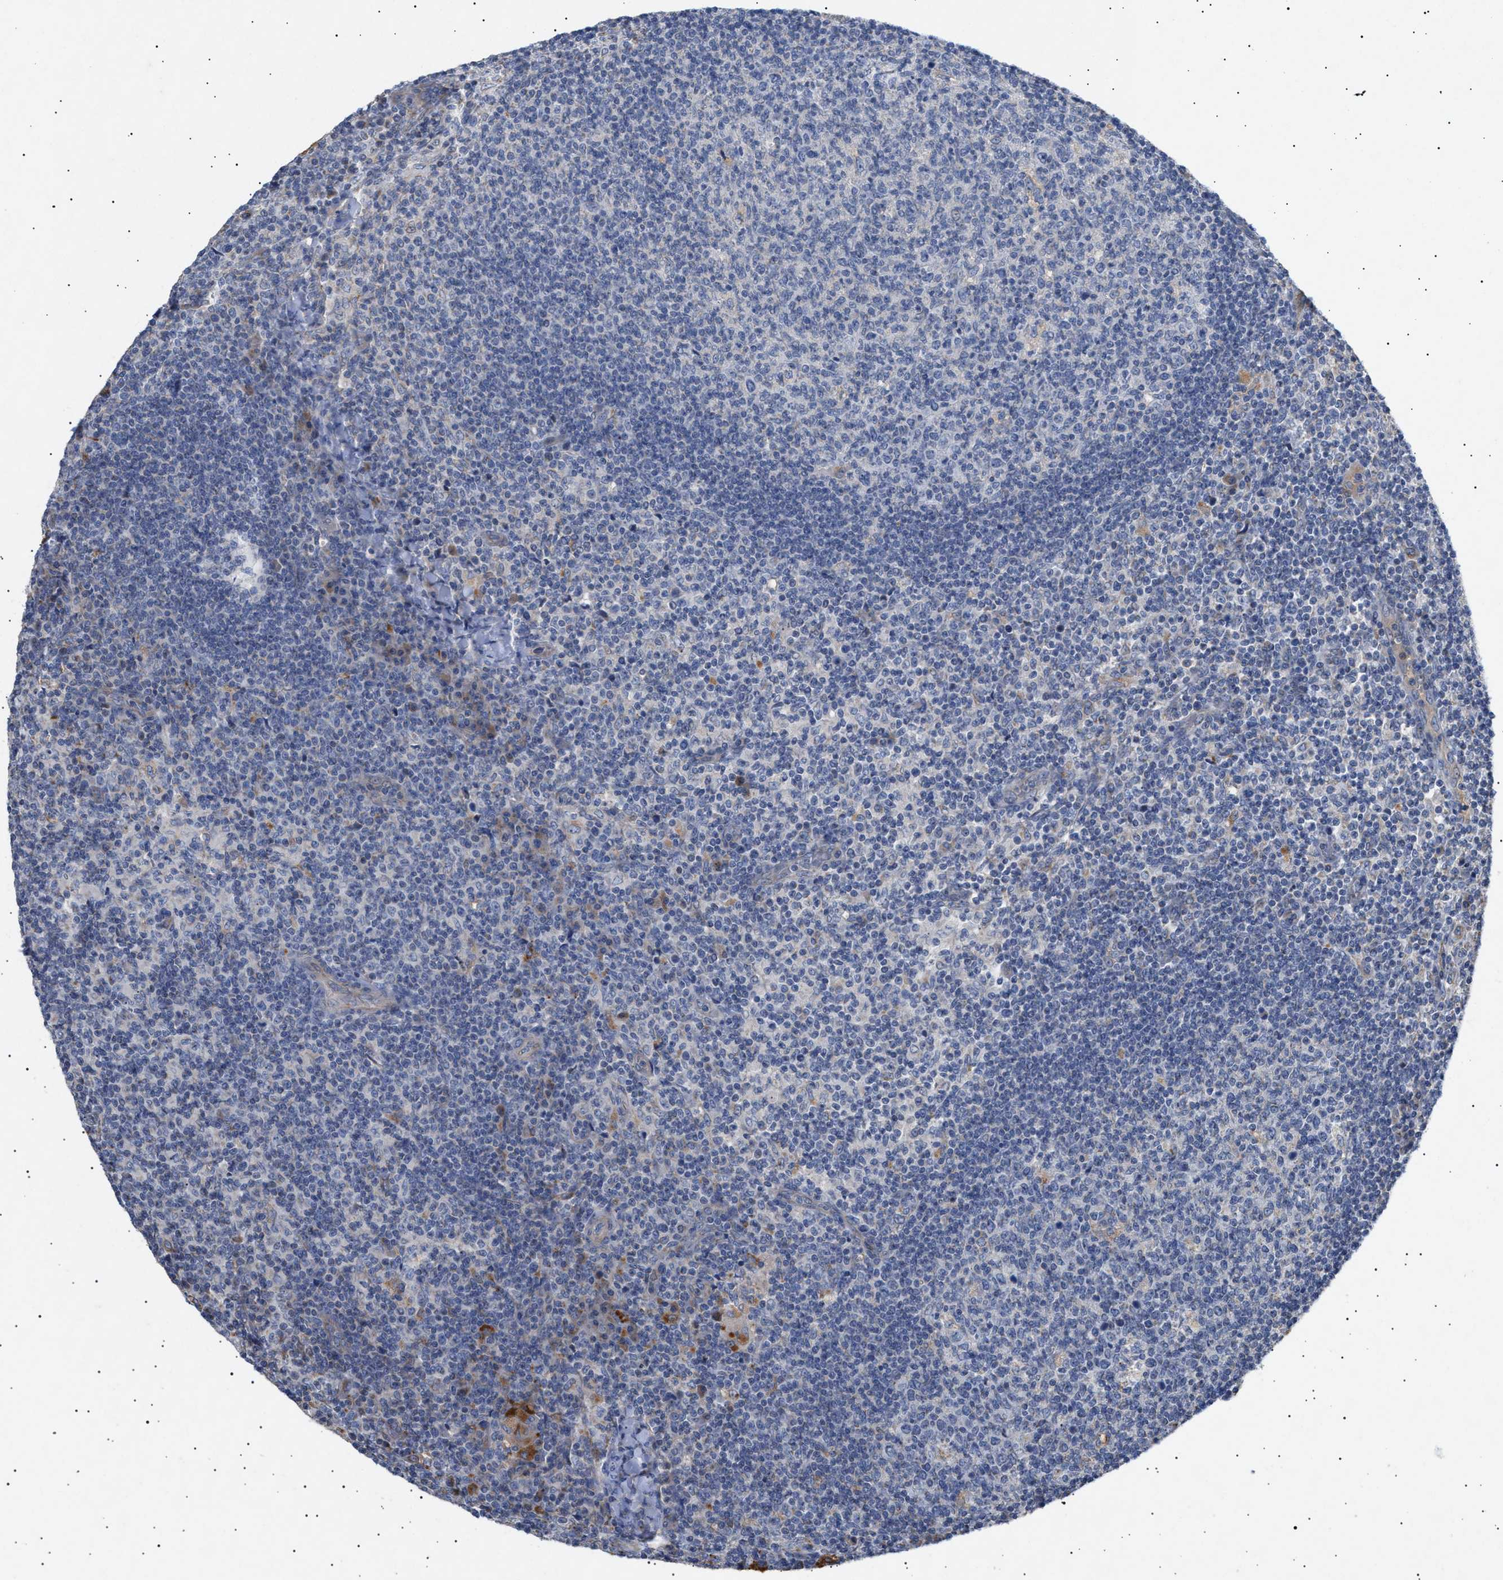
{"staining": {"intensity": "negative", "quantity": "none", "location": "none"}, "tissue": "lymph node", "cell_type": "Germinal center cells", "image_type": "normal", "snomed": [{"axis": "morphology", "description": "Normal tissue, NOS"}, {"axis": "morphology", "description": "Inflammation, NOS"}, {"axis": "topography", "description": "Lymph node"}], "caption": "The photomicrograph shows no staining of germinal center cells in unremarkable lymph node.", "gene": "SIRT5", "patient": {"sex": "male", "age": 55}}